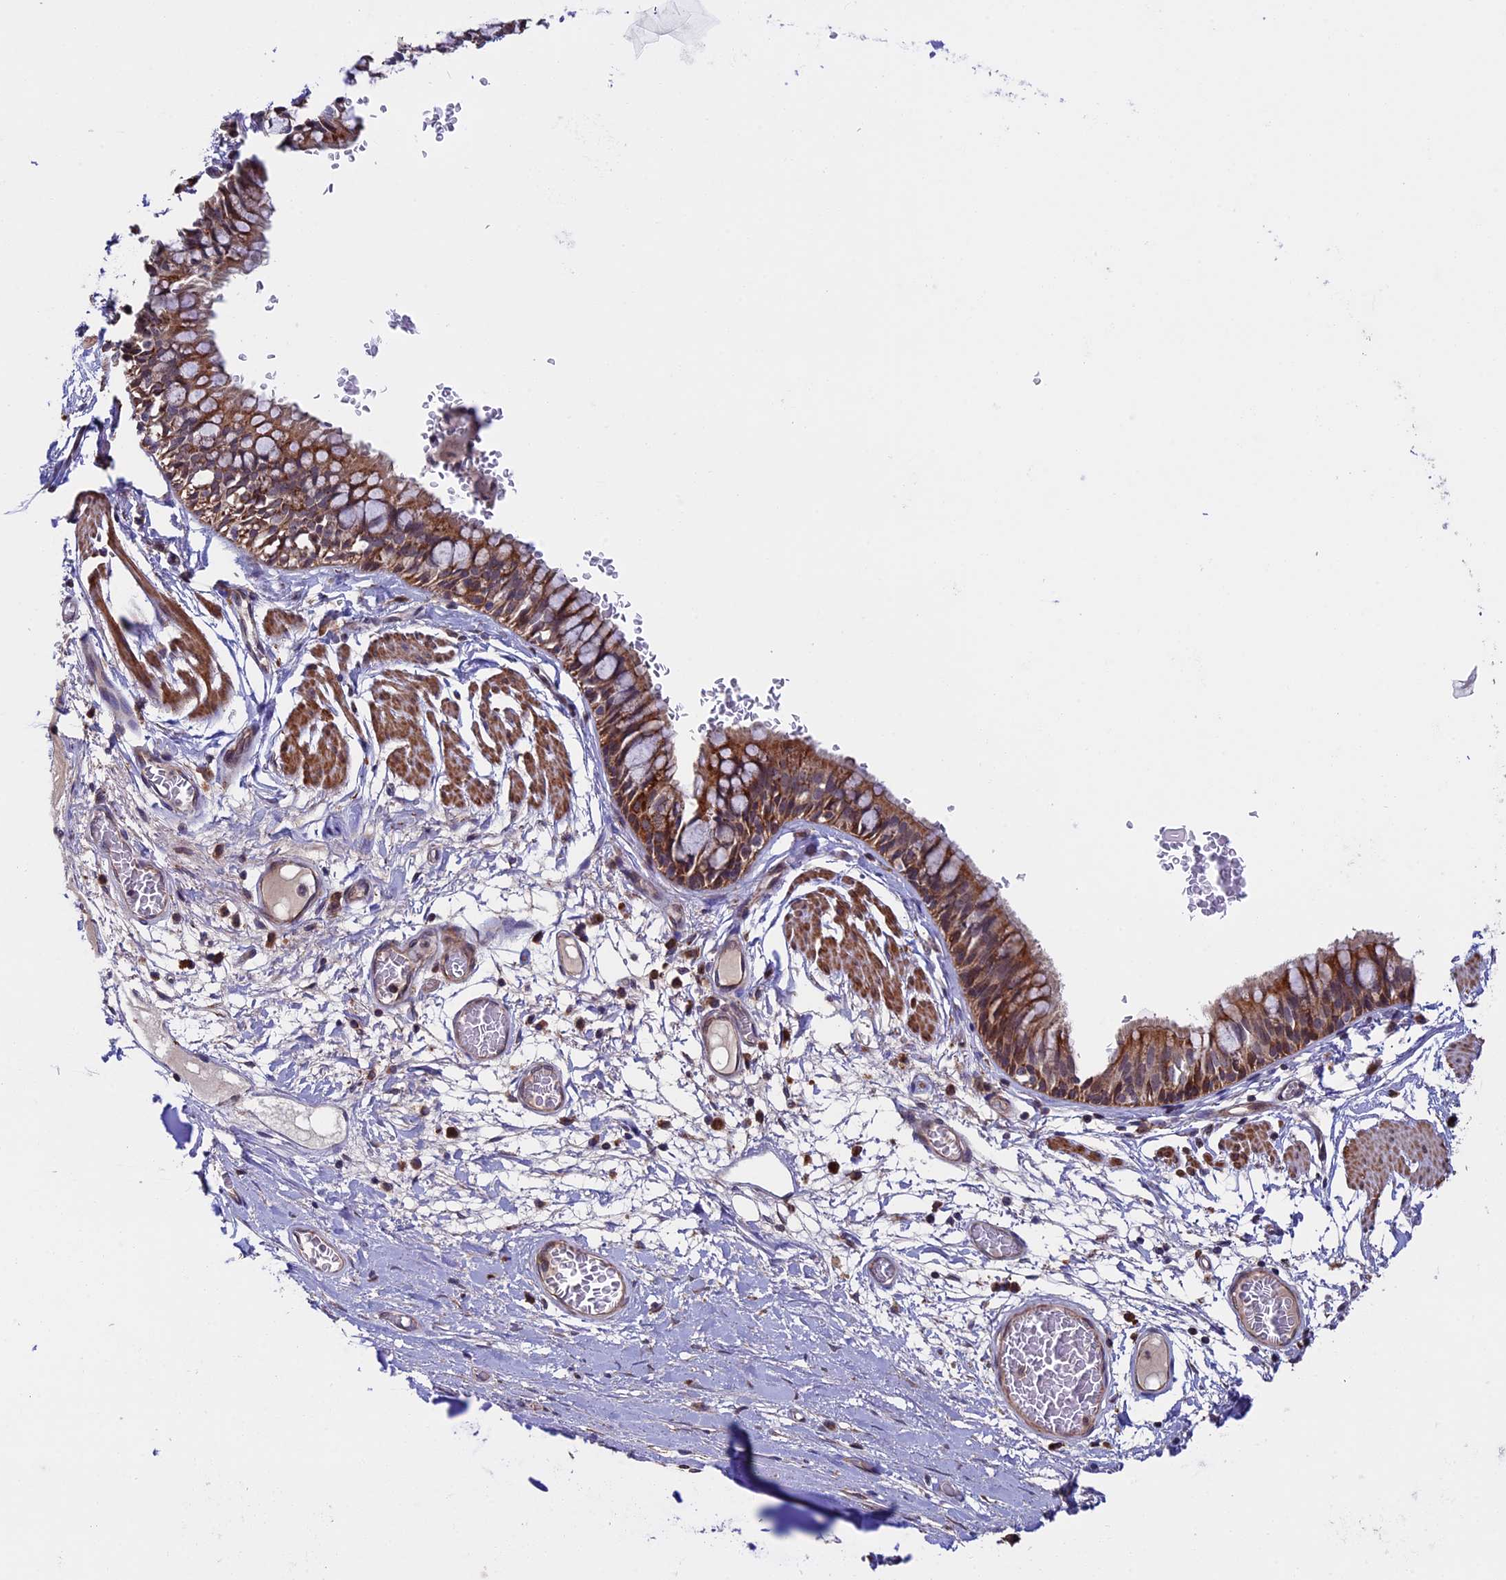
{"staining": {"intensity": "moderate", "quantity": ">75%", "location": "cytoplasmic/membranous"}, "tissue": "bronchus", "cell_type": "Respiratory epithelial cells", "image_type": "normal", "snomed": [{"axis": "morphology", "description": "Normal tissue, NOS"}, {"axis": "topography", "description": "Cartilage tissue"}, {"axis": "topography", "description": "Bronchus"}], "caption": "Normal bronchus demonstrates moderate cytoplasmic/membranous staining in about >75% of respiratory epithelial cells, visualized by immunohistochemistry. (DAB IHC, brown staining for protein, blue staining for nuclei).", "gene": "RNF17", "patient": {"sex": "female", "age": 36}}